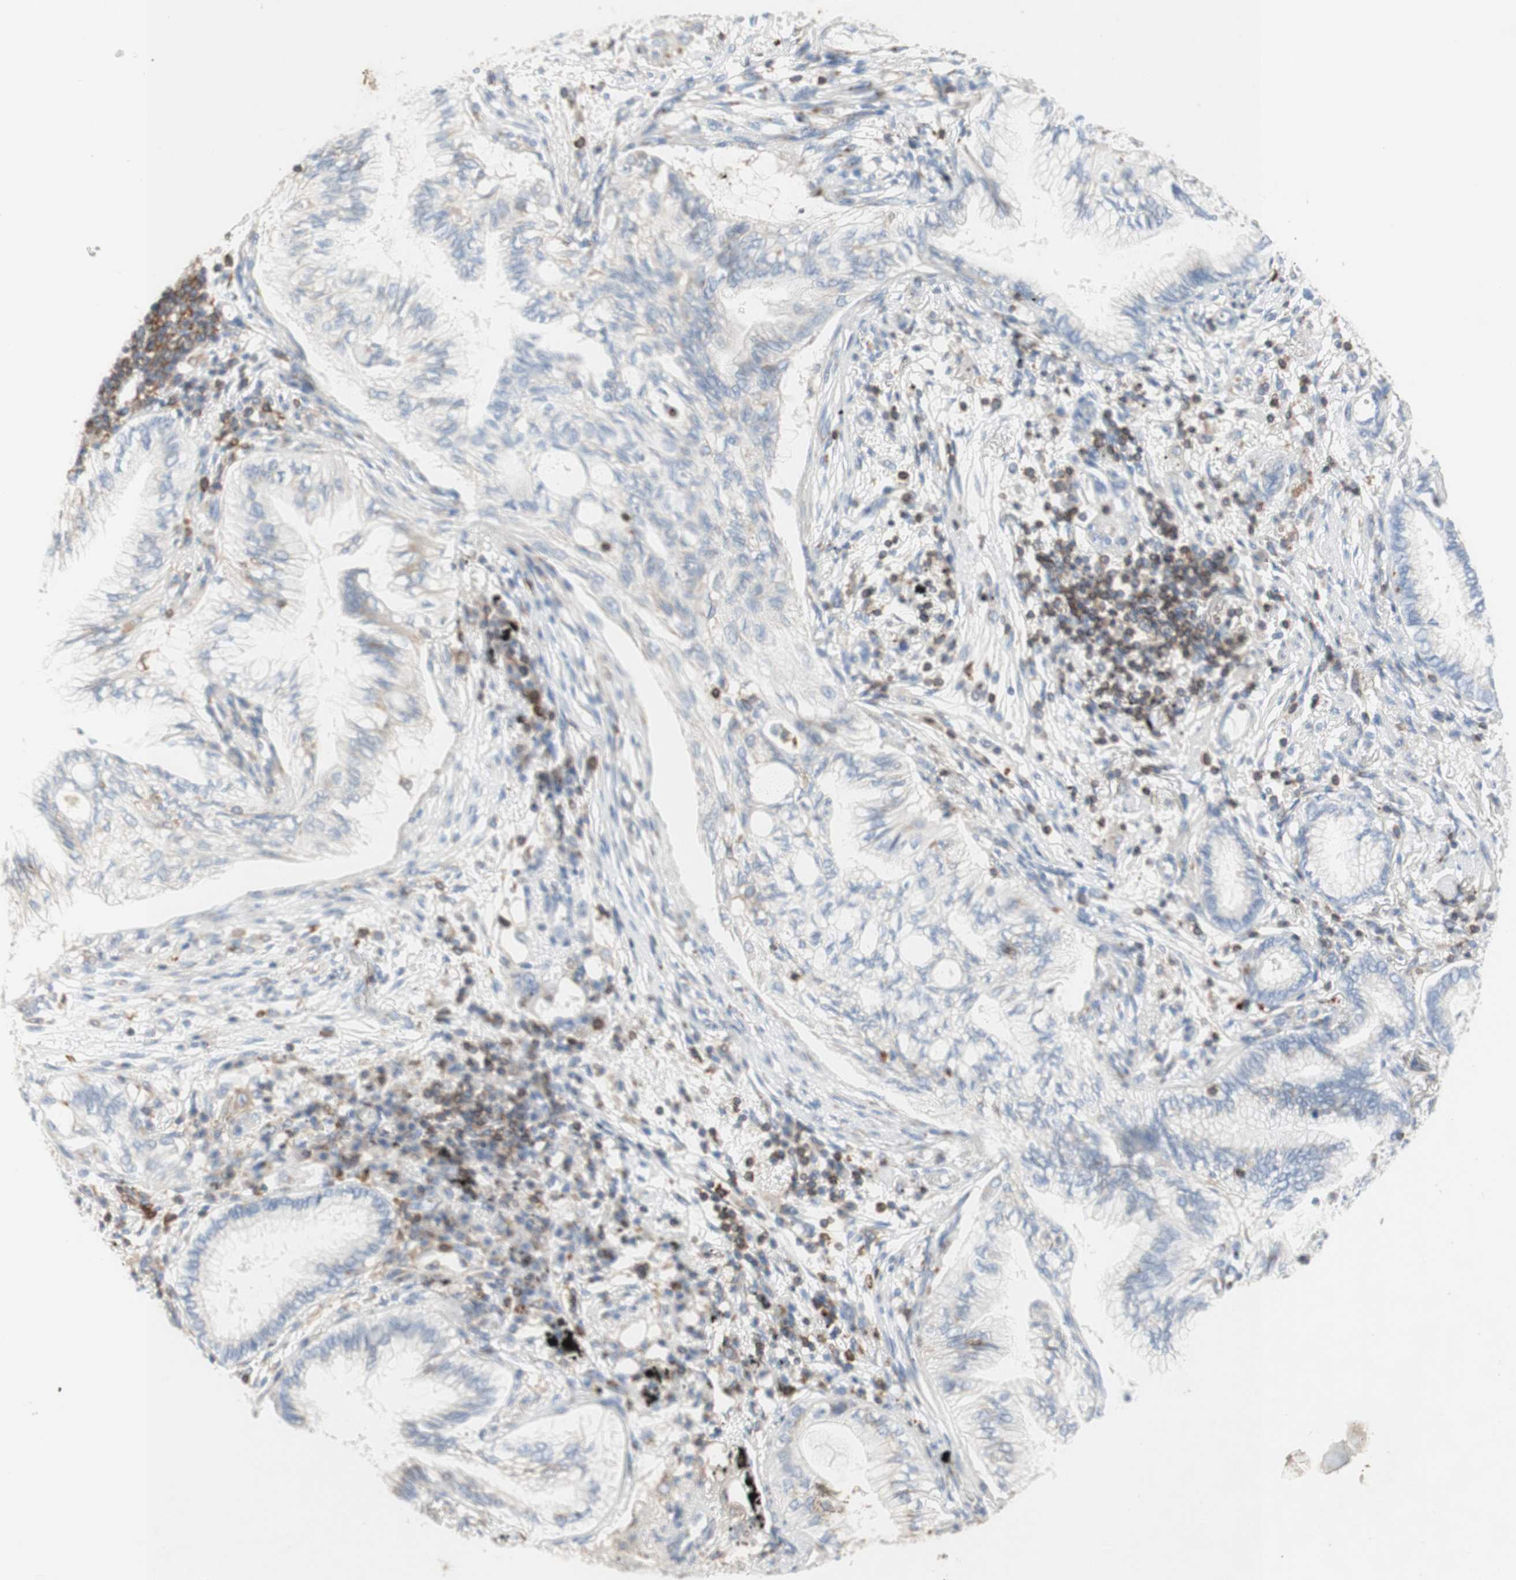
{"staining": {"intensity": "weak", "quantity": "<25%", "location": "cytoplasmic/membranous"}, "tissue": "lung cancer", "cell_type": "Tumor cells", "image_type": "cancer", "snomed": [{"axis": "morphology", "description": "Normal tissue, NOS"}, {"axis": "morphology", "description": "Adenocarcinoma, NOS"}, {"axis": "topography", "description": "Bronchus"}, {"axis": "topography", "description": "Lung"}], "caption": "IHC of lung cancer (adenocarcinoma) exhibits no expression in tumor cells.", "gene": "SPINK6", "patient": {"sex": "female", "age": 70}}